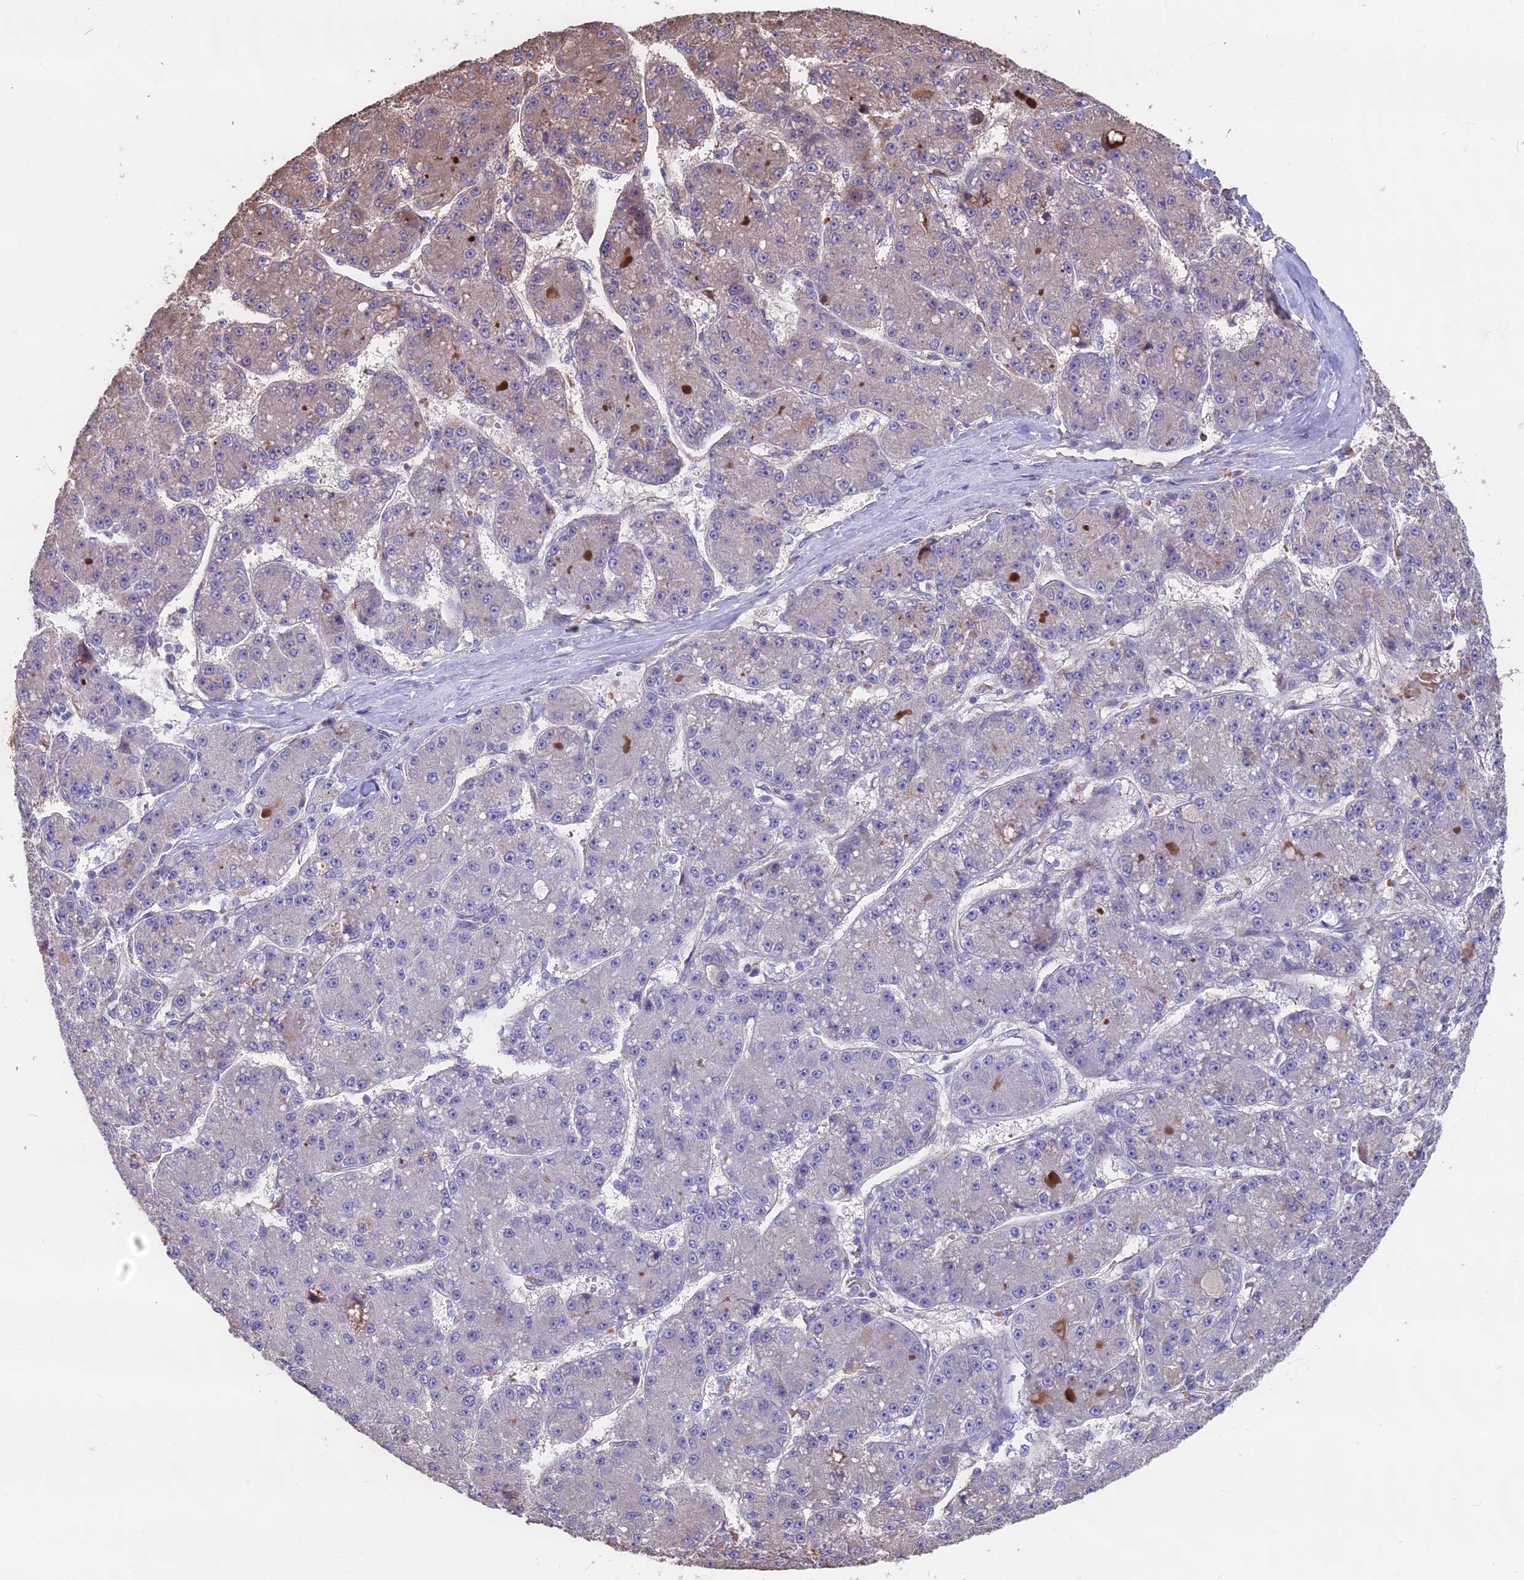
{"staining": {"intensity": "weak", "quantity": "<25%", "location": "cytoplasmic/membranous"}, "tissue": "liver cancer", "cell_type": "Tumor cells", "image_type": "cancer", "snomed": [{"axis": "morphology", "description": "Carcinoma, Hepatocellular, NOS"}, {"axis": "topography", "description": "Liver"}], "caption": "Micrograph shows no protein staining in tumor cells of hepatocellular carcinoma (liver) tissue. (DAB IHC visualized using brightfield microscopy, high magnification).", "gene": "SEH1L", "patient": {"sex": "male", "age": 67}}